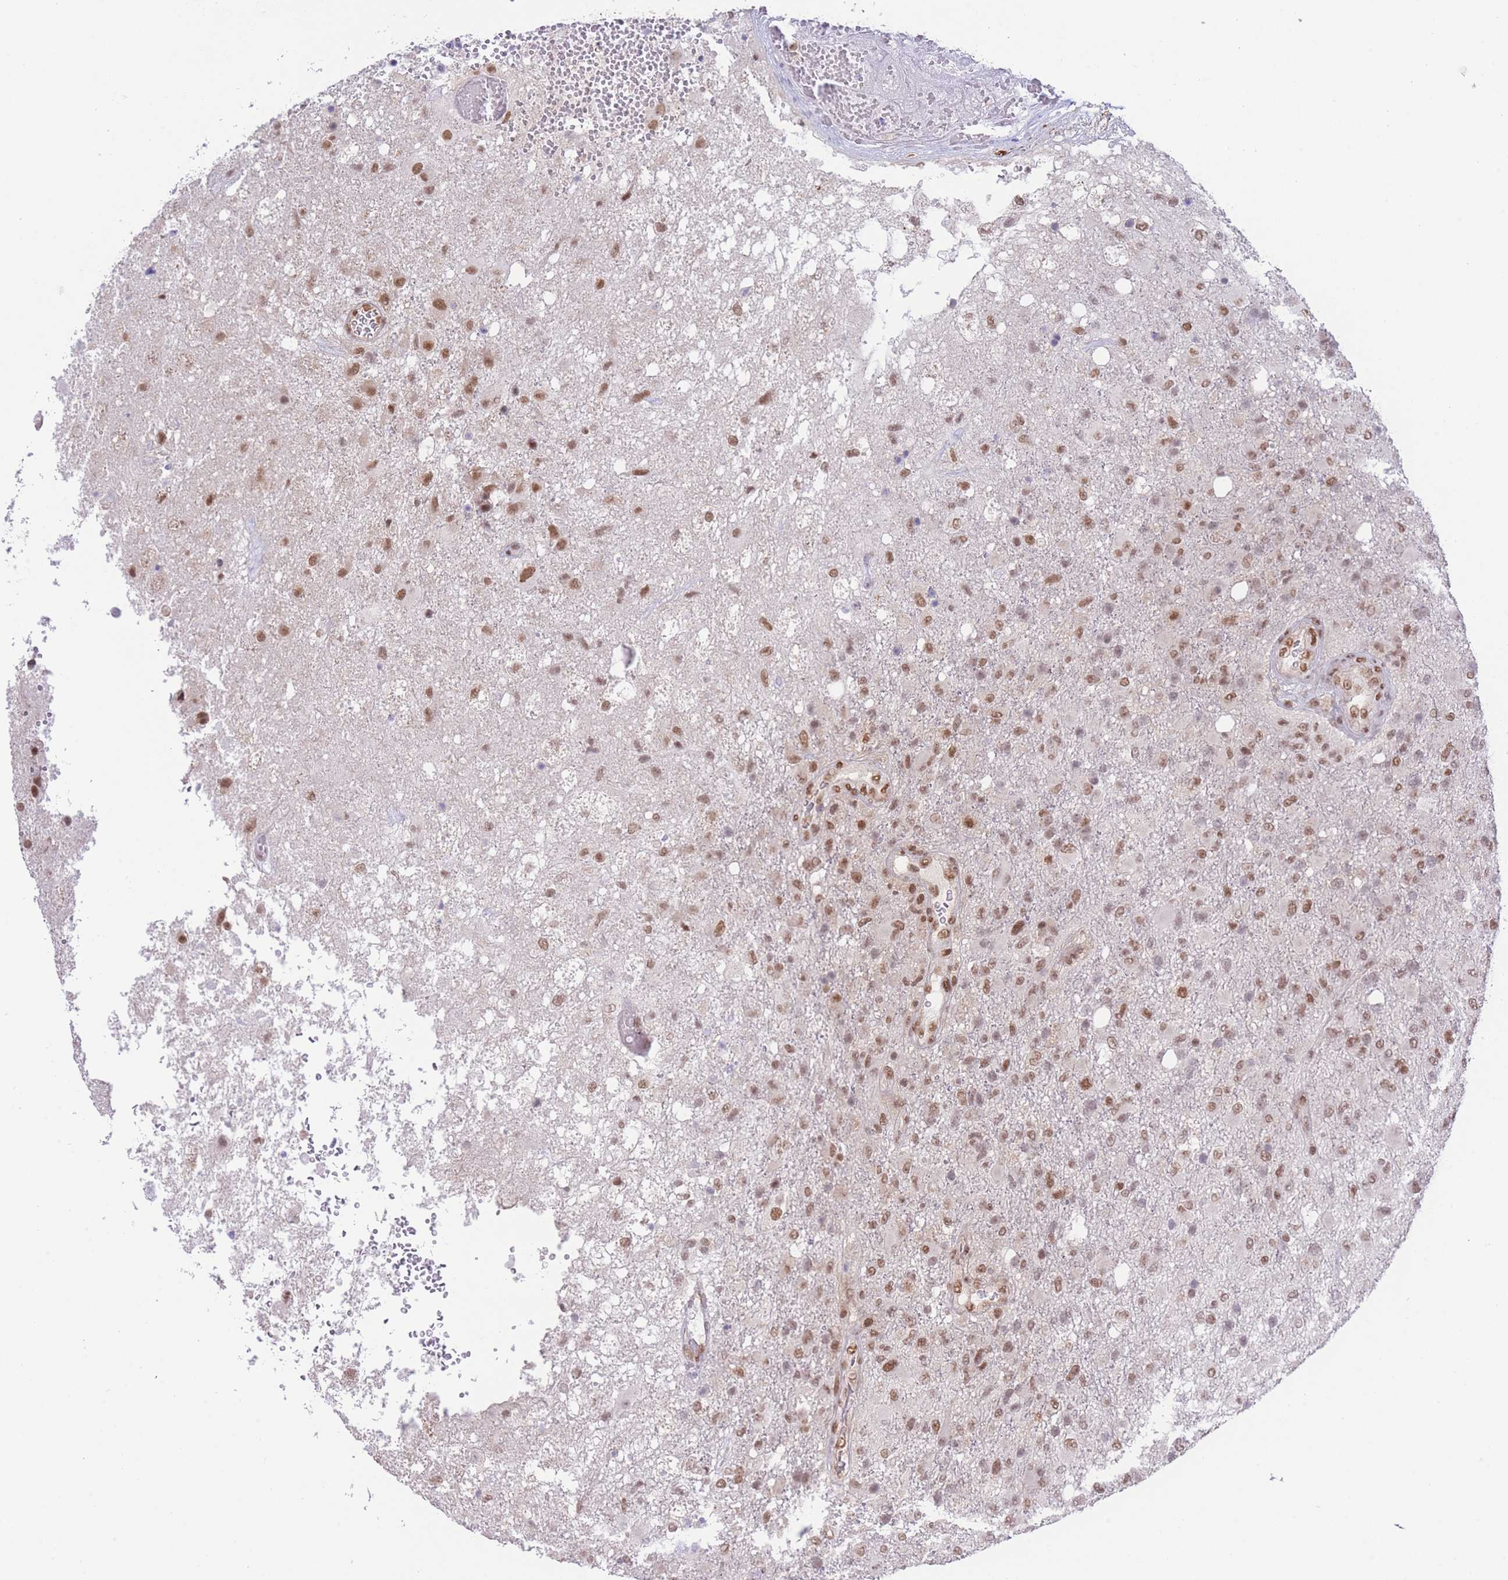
{"staining": {"intensity": "moderate", "quantity": ">75%", "location": "nuclear"}, "tissue": "glioma", "cell_type": "Tumor cells", "image_type": "cancer", "snomed": [{"axis": "morphology", "description": "Glioma, malignant, High grade"}, {"axis": "topography", "description": "Brain"}], "caption": "A brown stain labels moderate nuclear expression of a protein in human malignant high-grade glioma tumor cells. Using DAB (brown) and hematoxylin (blue) stains, captured at high magnification using brightfield microscopy.", "gene": "CARD8", "patient": {"sex": "female", "age": 74}}